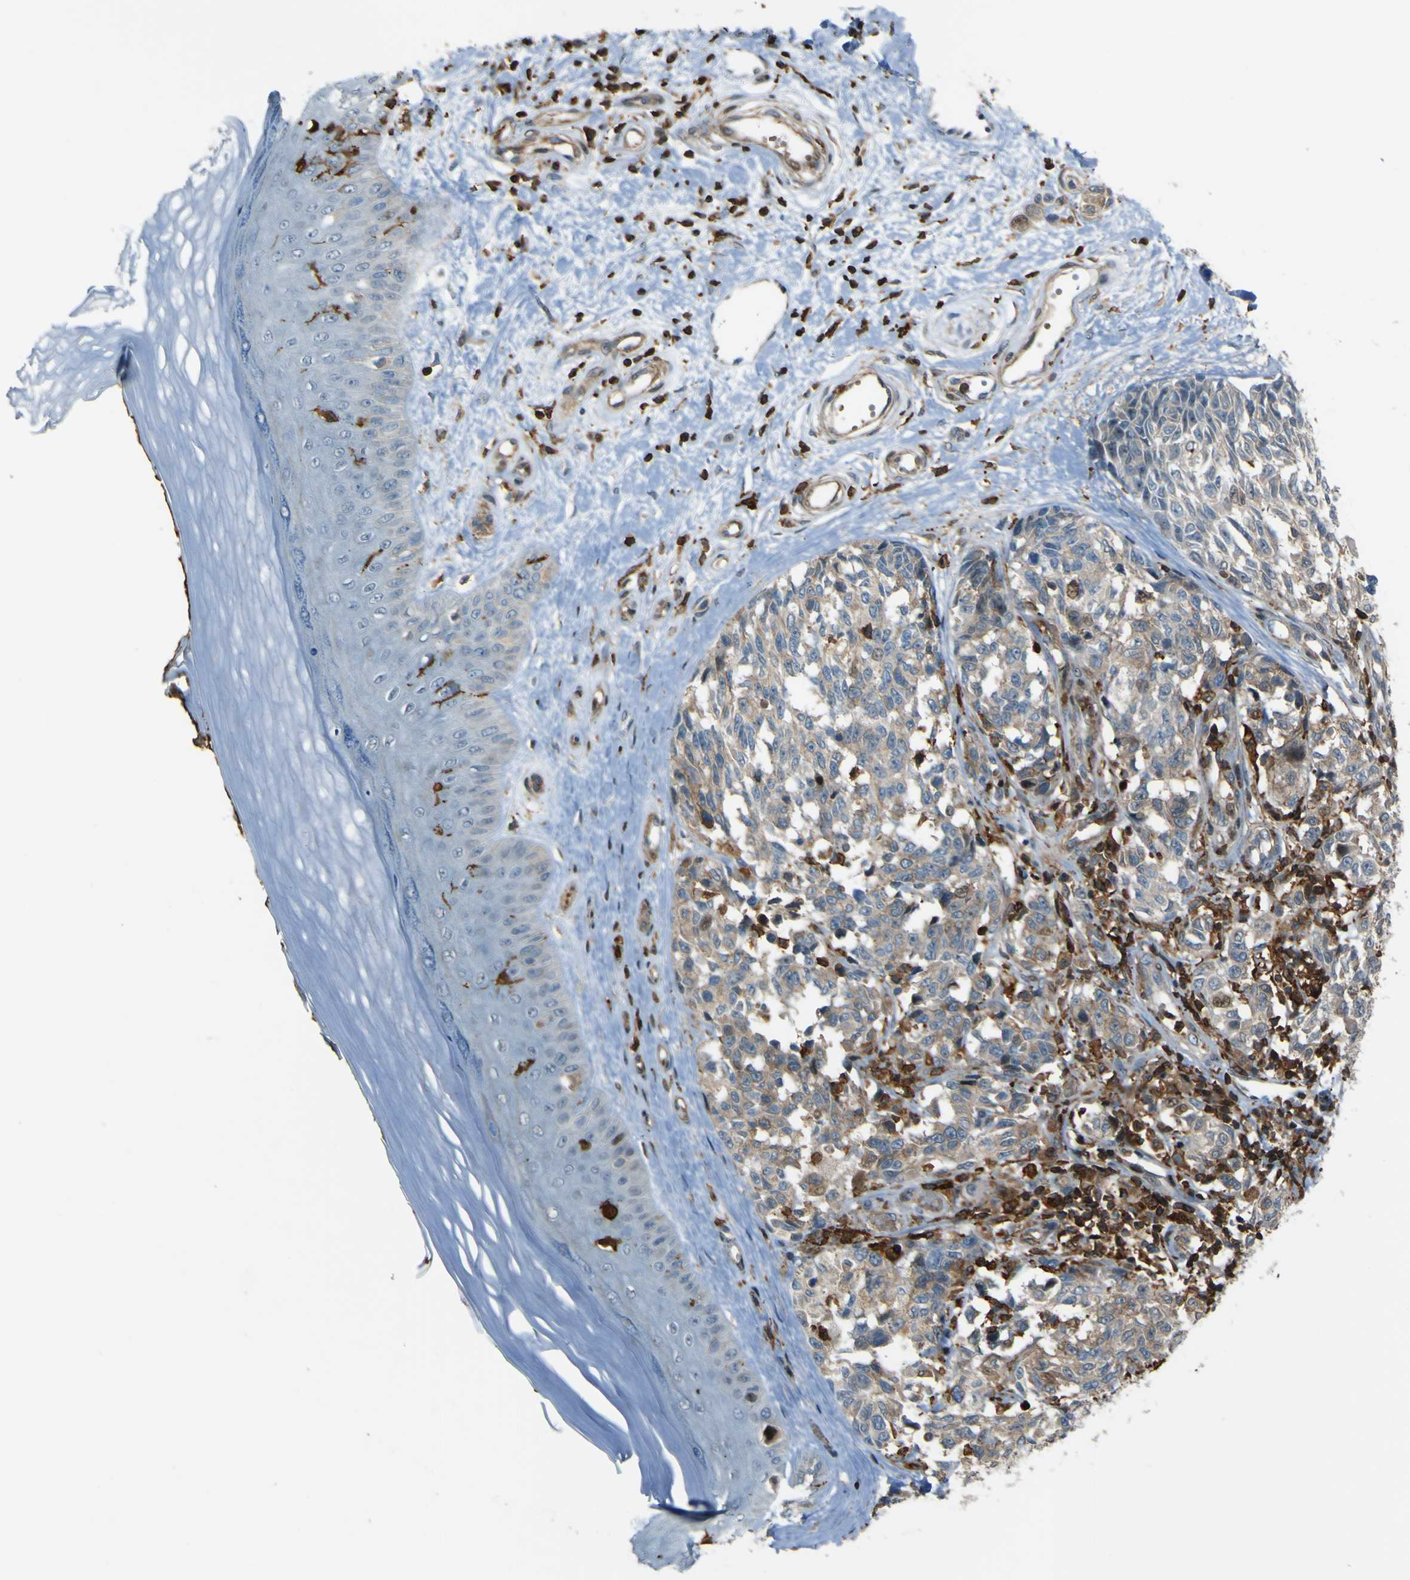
{"staining": {"intensity": "weak", "quantity": ">75%", "location": "cytoplasmic/membranous"}, "tissue": "melanoma", "cell_type": "Tumor cells", "image_type": "cancer", "snomed": [{"axis": "morphology", "description": "Malignant melanoma, NOS"}, {"axis": "topography", "description": "Skin"}], "caption": "This micrograph shows immunohistochemistry (IHC) staining of human malignant melanoma, with low weak cytoplasmic/membranous positivity in about >75% of tumor cells.", "gene": "PCDHB5", "patient": {"sex": "female", "age": 64}}